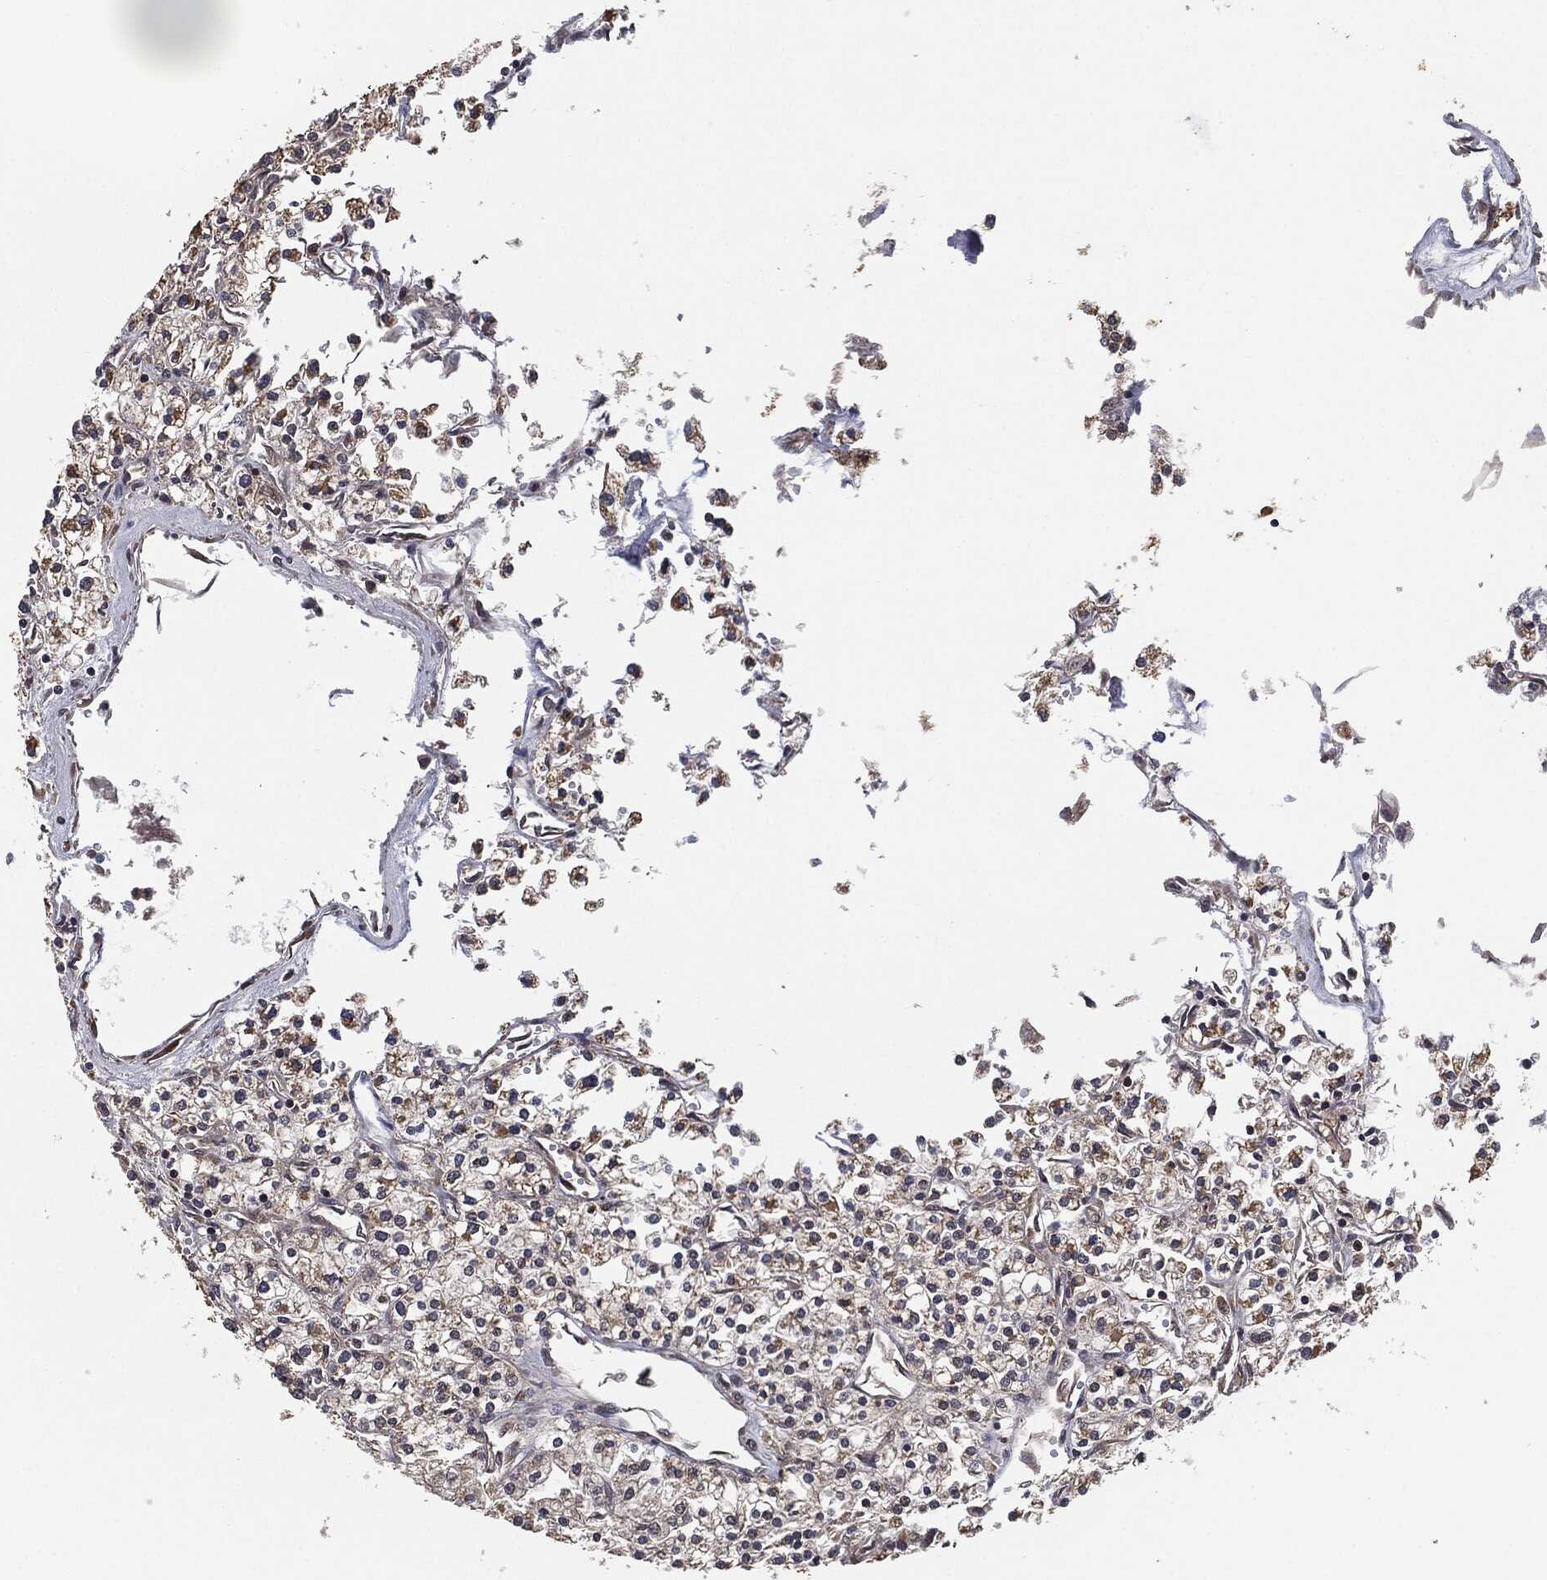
{"staining": {"intensity": "negative", "quantity": "none", "location": "none"}, "tissue": "renal cancer", "cell_type": "Tumor cells", "image_type": "cancer", "snomed": [{"axis": "morphology", "description": "Adenocarcinoma, NOS"}, {"axis": "topography", "description": "Kidney"}], "caption": "DAB (3,3'-diaminobenzidine) immunohistochemical staining of renal cancer (adenocarcinoma) displays no significant positivity in tumor cells.", "gene": "UBR1", "patient": {"sex": "male", "age": 80}}